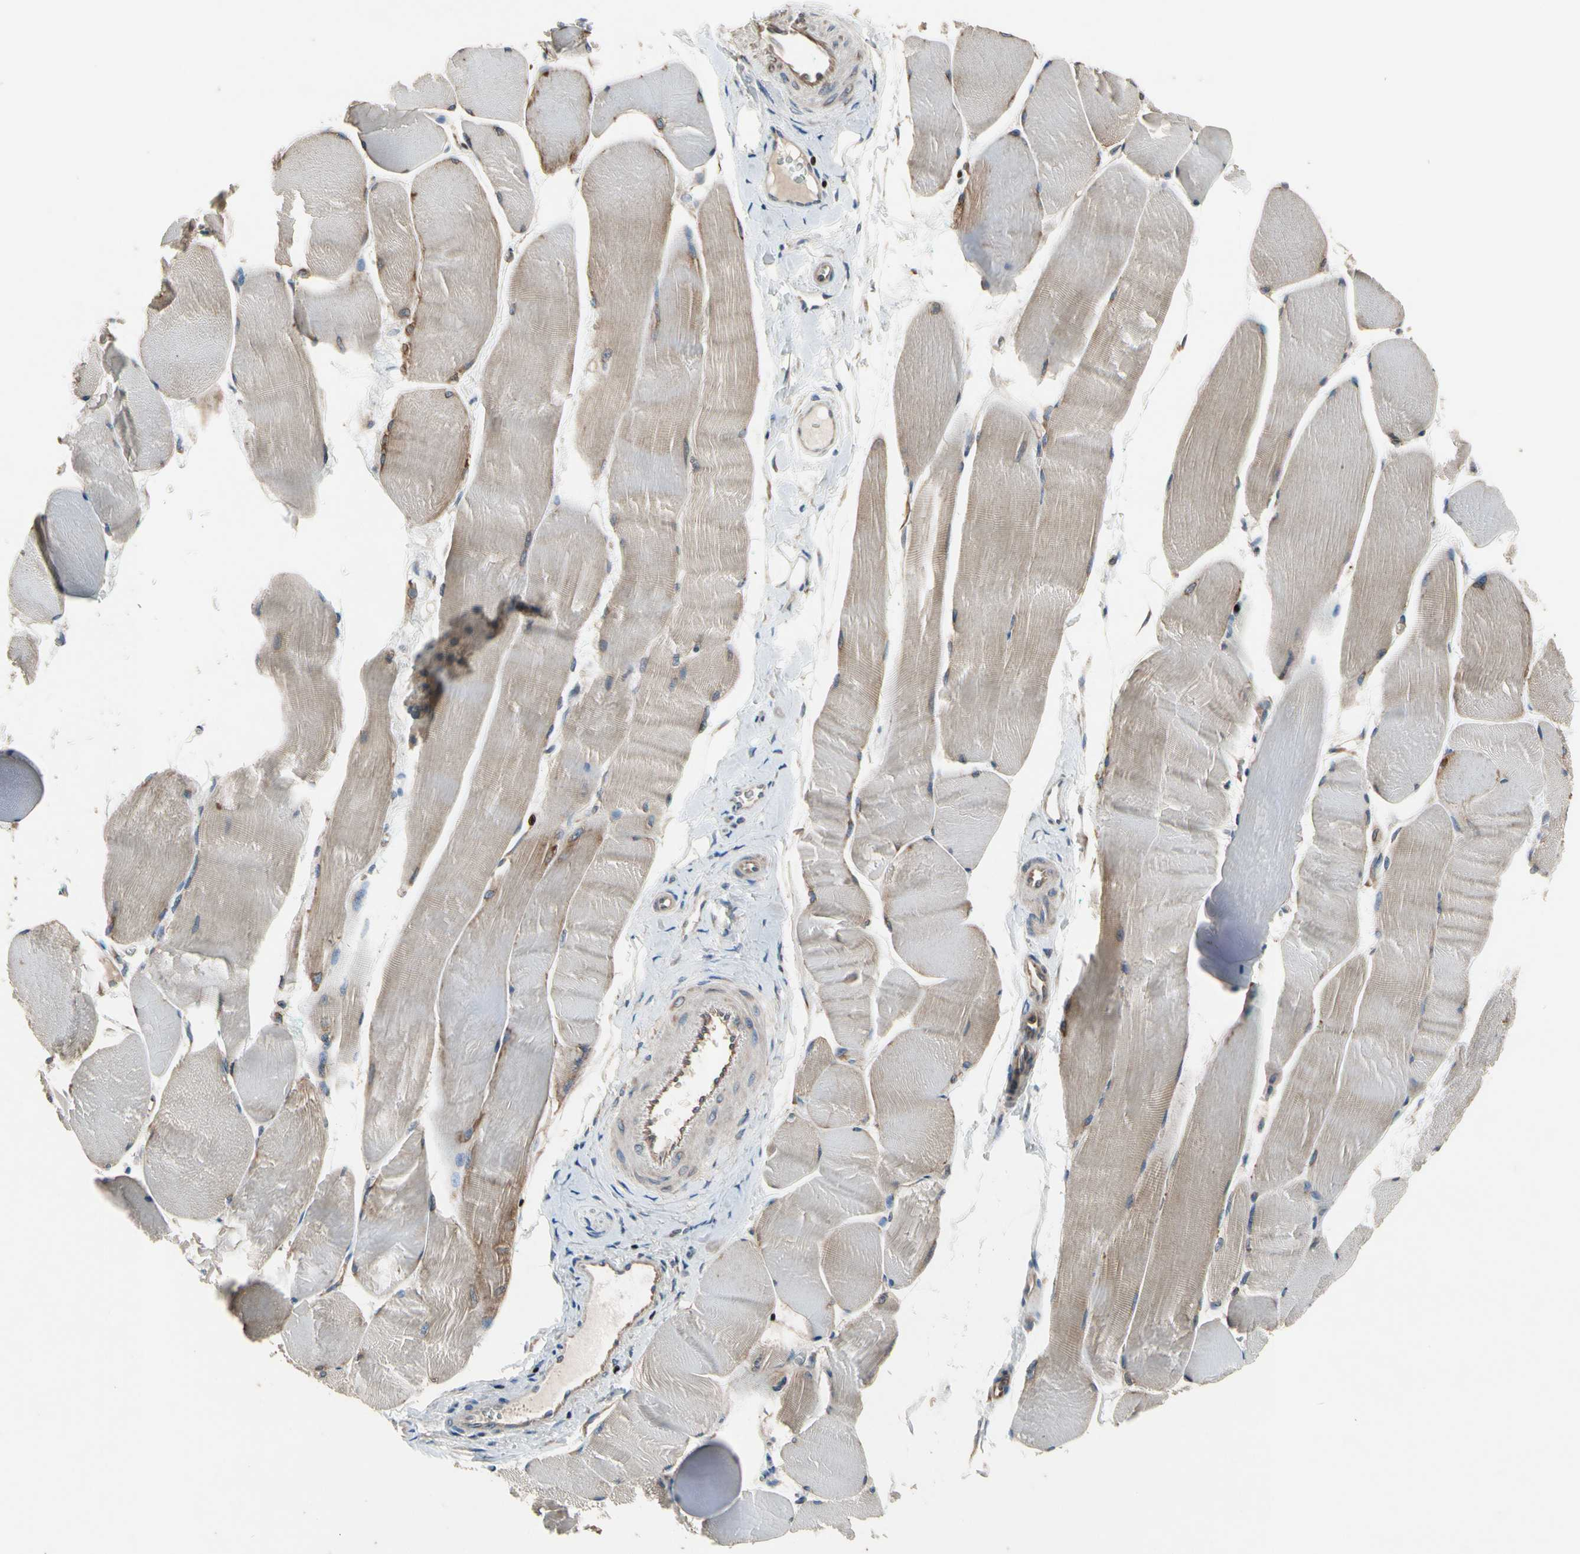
{"staining": {"intensity": "moderate", "quantity": "25%-75%", "location": "cytoplasmic/membranous"}, "tissue": "skeletal muscle", "cell_type": "Myocytes", "image_type": "normal", "snomed": [{"axis": "morphology", "description": "Normal tissue, NOS"}, {"axis": "morphology", "description": "Squamous cell carcinoma, NOS"}, {"axis": "topography", "description": "Skeletal muscle"}], "caption": "Protein expression analysis of unremarkable human skeletal muscle reveals moderate cytoplasmic/membranous staining in about 25%-75% of myocytes. The staining is performed using DAB (3,3'-diaminobenzidine) brown chromogen to label protein expression. The nuclei are counter-stained blue using hematoxylin.", "gene": "TBX21", "patient": {"sex": "male", "age": 51}}